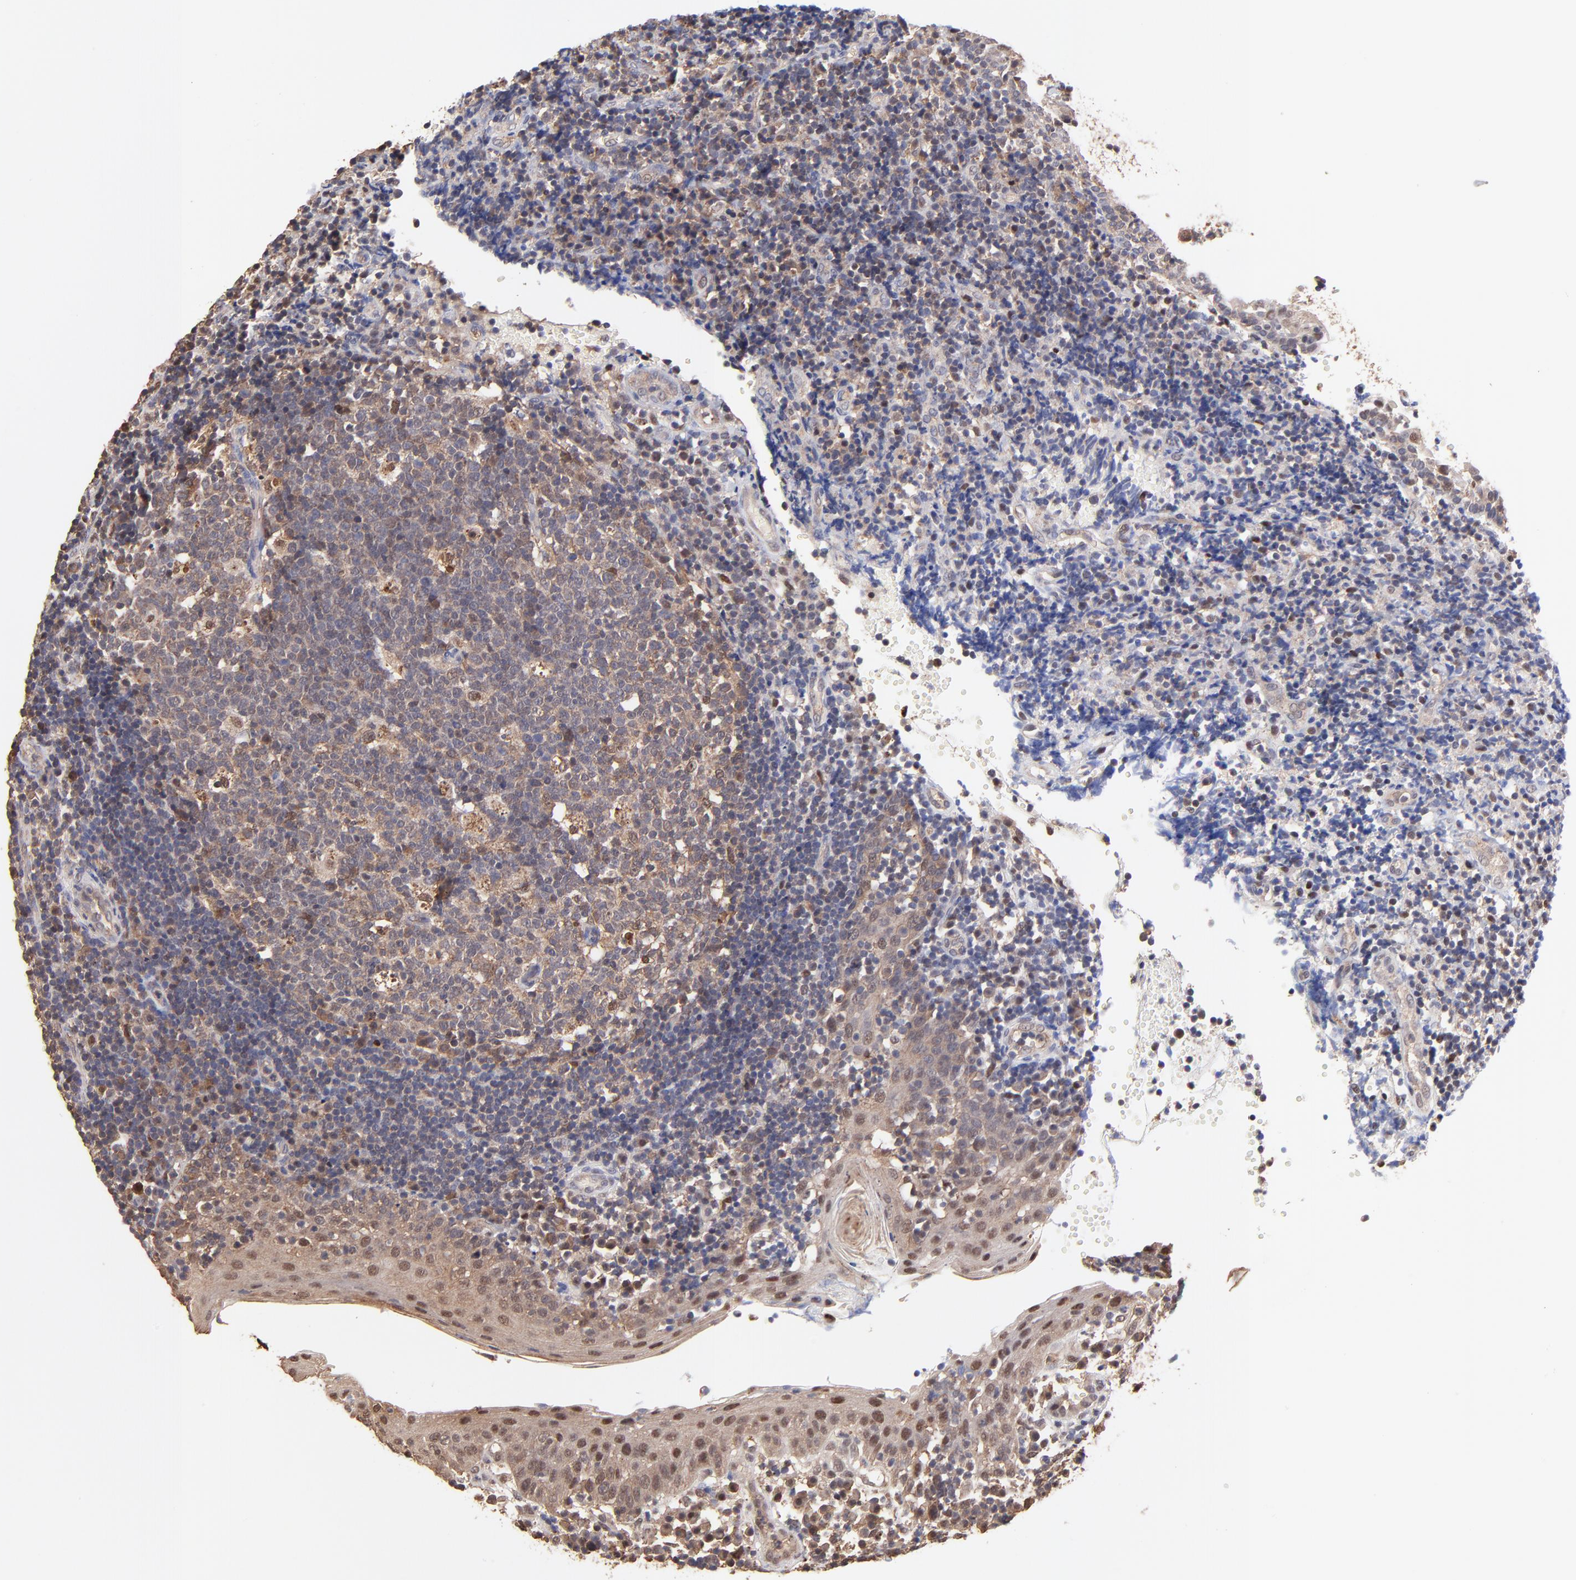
{"staining": {"intensity": "weak", "quantity": ">75%", "location": "cytoplasmic/membranous"}, "tissue": "tonsil", "cell_type": "Germinal center cells", "image_type": "normal", "snomed": [{"axis": "morphology", "description": "Normal tissue, NOS"}, {"axis": "topography", "description": "Tonsil"}], "caption": "A histopathology image showing weak cytoplasmic/membranous expression in approximately >75% of germinal center cells in unremarkable tonsil, as visualized by brown immunohistochemical staining.", "gene": "PSMA6", "patient": {"sex": "female", "age": 40}}